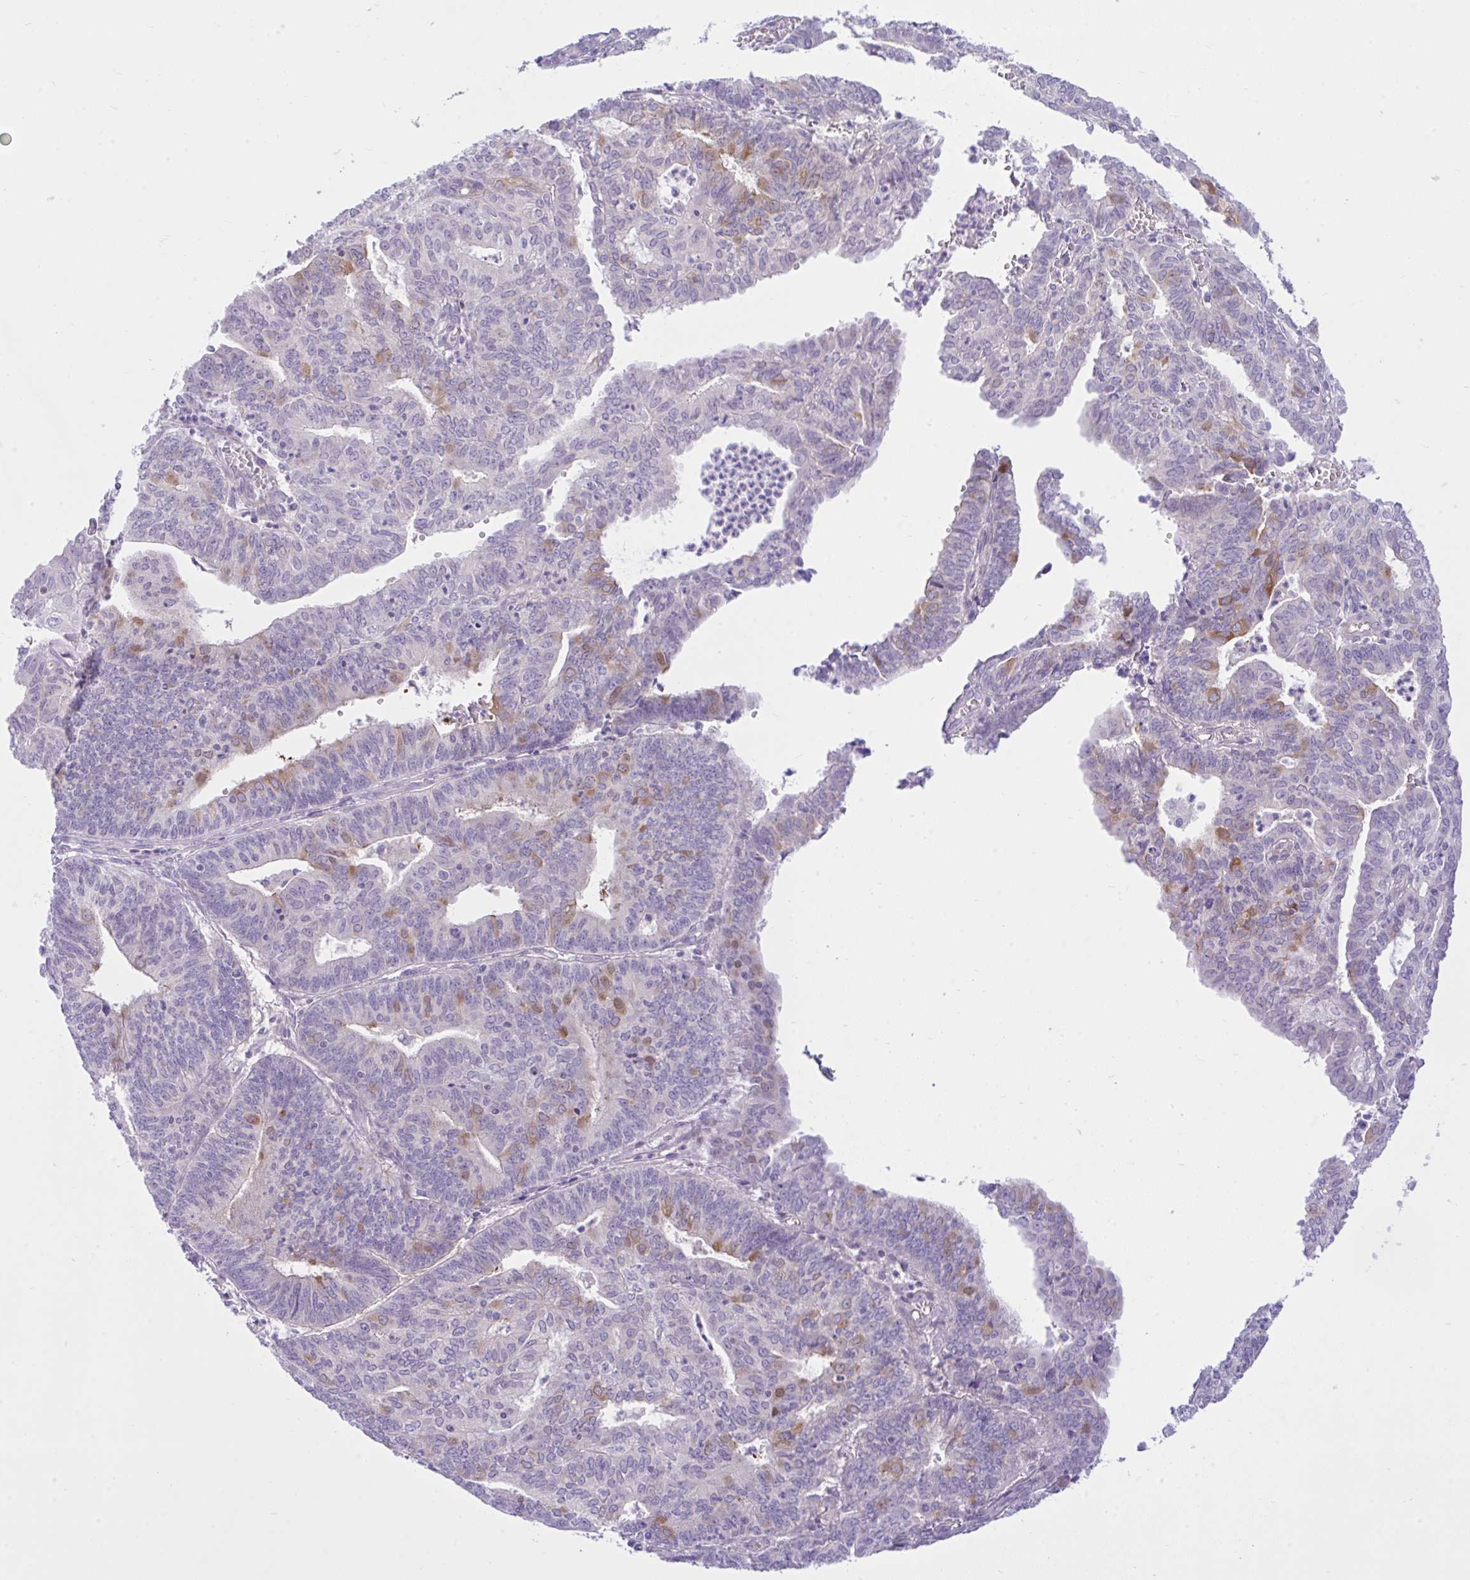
{"staining": {"intensity": "moderate", "quantity": "<25%", "location": "cytoplasmic/membranous"}, "tissue": "endometrial cancer", "cell_type": "Tumor cells", "image_type": "cancer", "snomed": [{"axis": "morphology", "description": "Adenocarcinoma, NOS"}, {"axis": "topography", "description": "Endometrium"}], "caption": "A brown stain labels moderate cytoplasmic/membranous staining of a protein in endometrial adenocarcinoma tumor cells.", "gene": "ZNF101", "patient": {"sex": "female", "age": 61}}